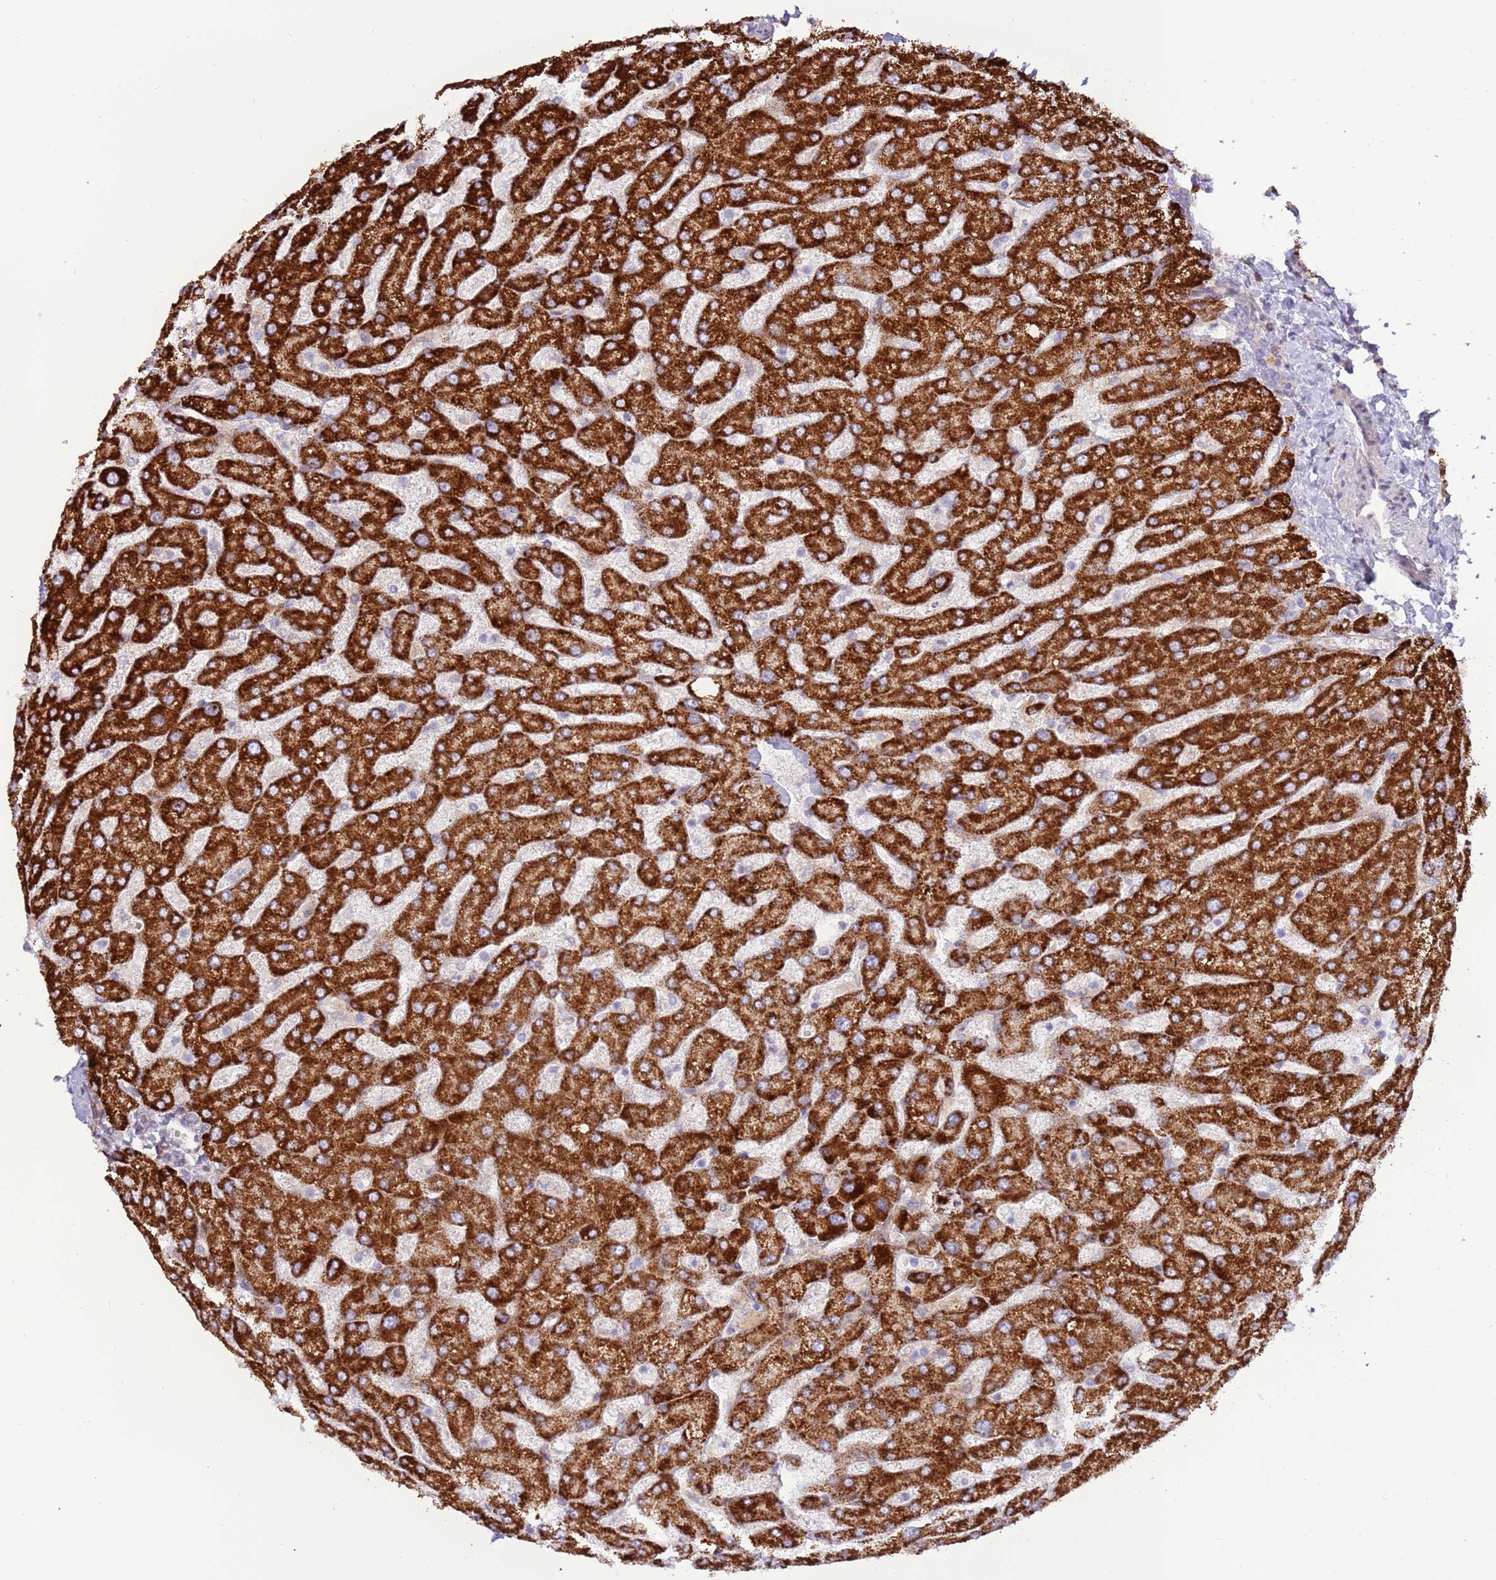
{"staining": {"intensity": "negative", "quantity": "none", "location": "none"}, "tissue": "liver", "cell_type": "Cholangiocytes", "image_type": "normal", "snomed": [{"axis": "morphology", "description": "Normal tissue, NOS"}, {"axis": "topography", "description": "Liver"}], "caption": "An image of liver stained for a protein demonstrates no brown staining in cholangiocytes. (DAB (3,3'-diaminobenzidine) immunohistochemistry (IHC) with hematoxylin counter stain).", "gene": "LGI4", "patient": {"sex": "male", "age": 55}}